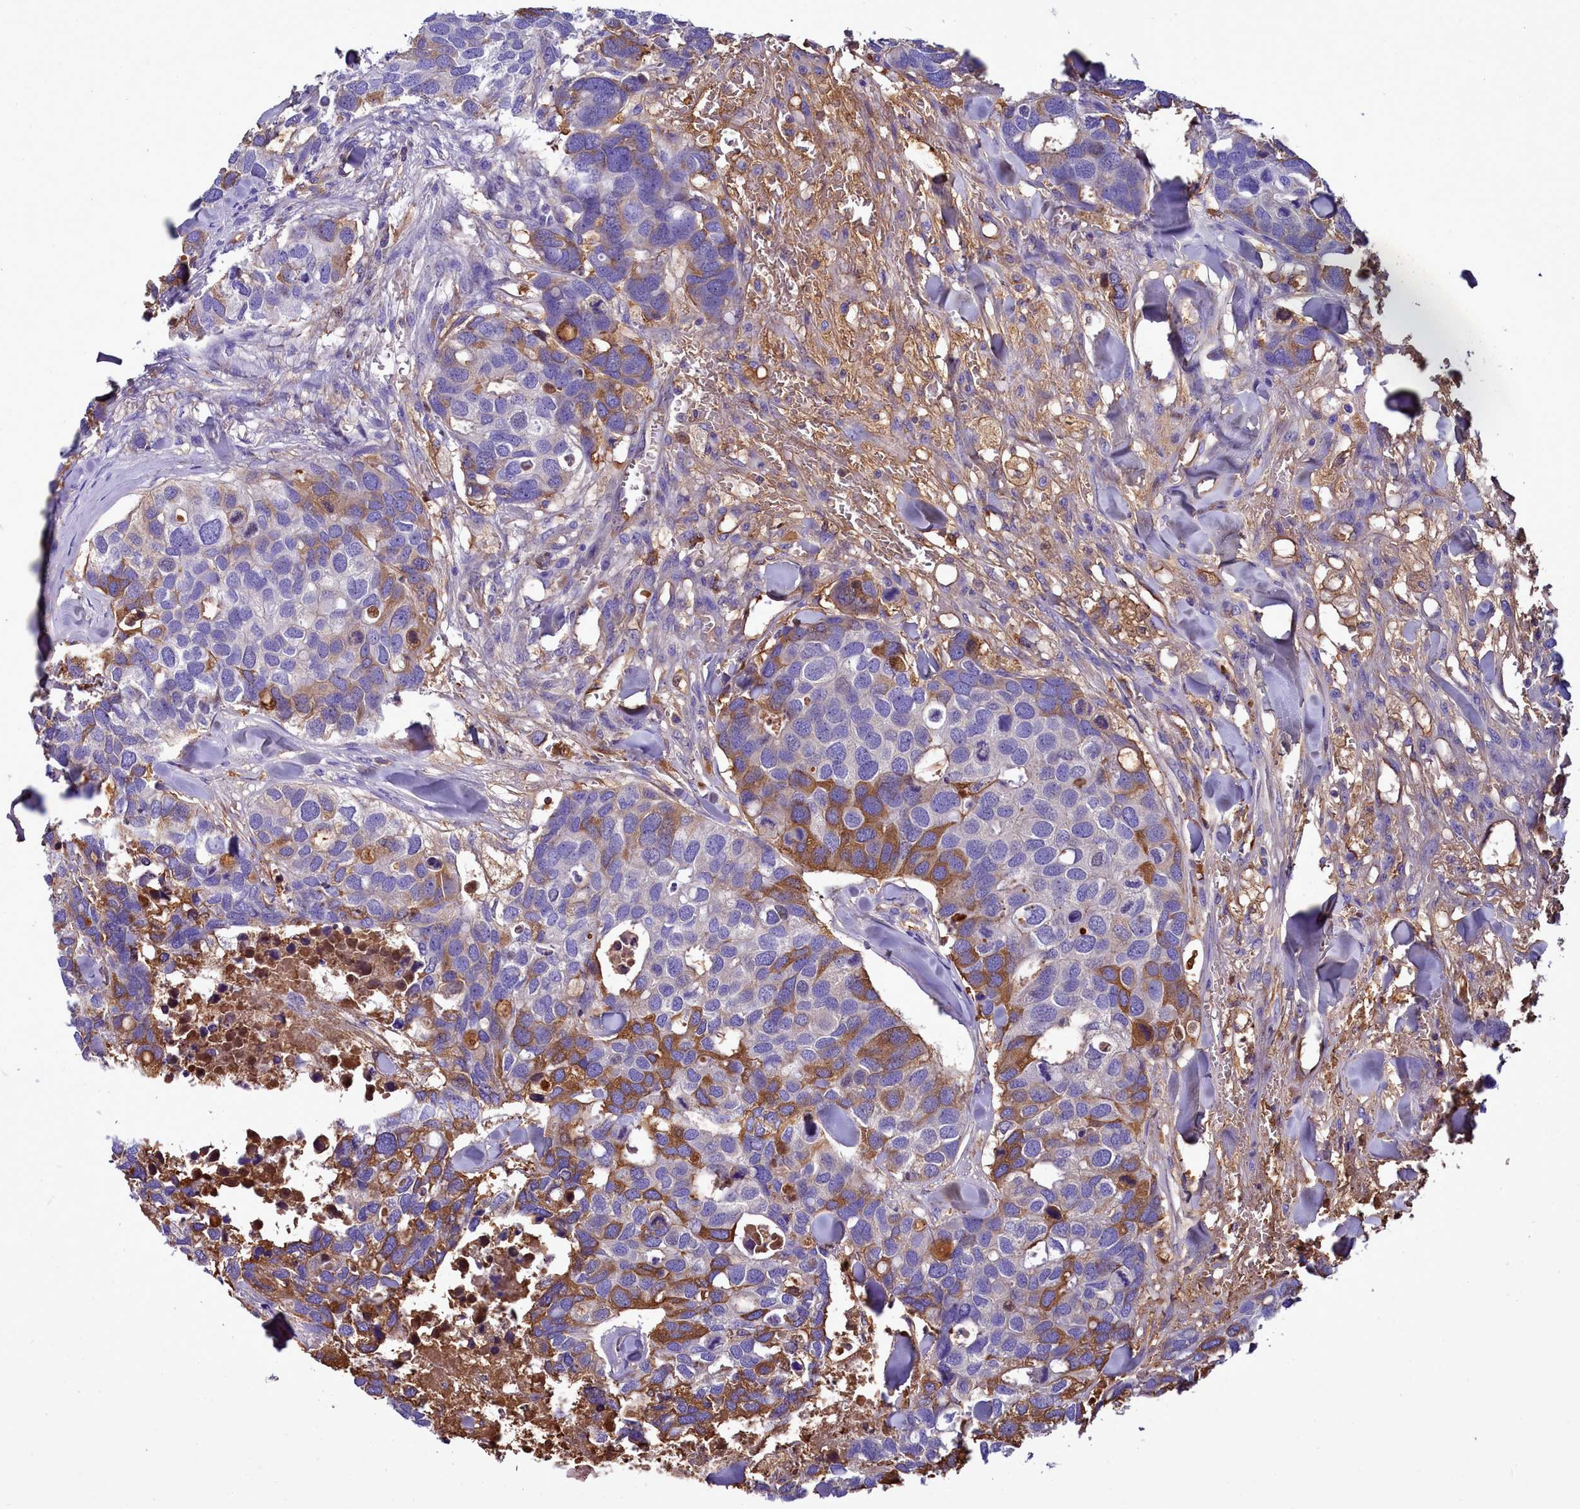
{"staining": {"intensity": "moderate", "quantity": "<25%", "location": "cytoplasmic/membranous"}, "tissue": "breast cancer", "cell_type": "Tumor cells", "image_type": "cancer", "snomed": [{"axis": "morphology", "description": "Duct carcinoma"}, {"axis": "topography", "description": "Breast"}], "caption": "Immunohistochemical staining of human breast intraductal carcinoma displays moderate cytoplasmic/membranous protein expression in approximately <25% of tumor cells. The staining was performed using DAB, with brown indicating positive protein expression. Nuclei are stained blue with hematoxylin.", "gene": "H1-7", "patient": {"sex": "female", "age": 83}}